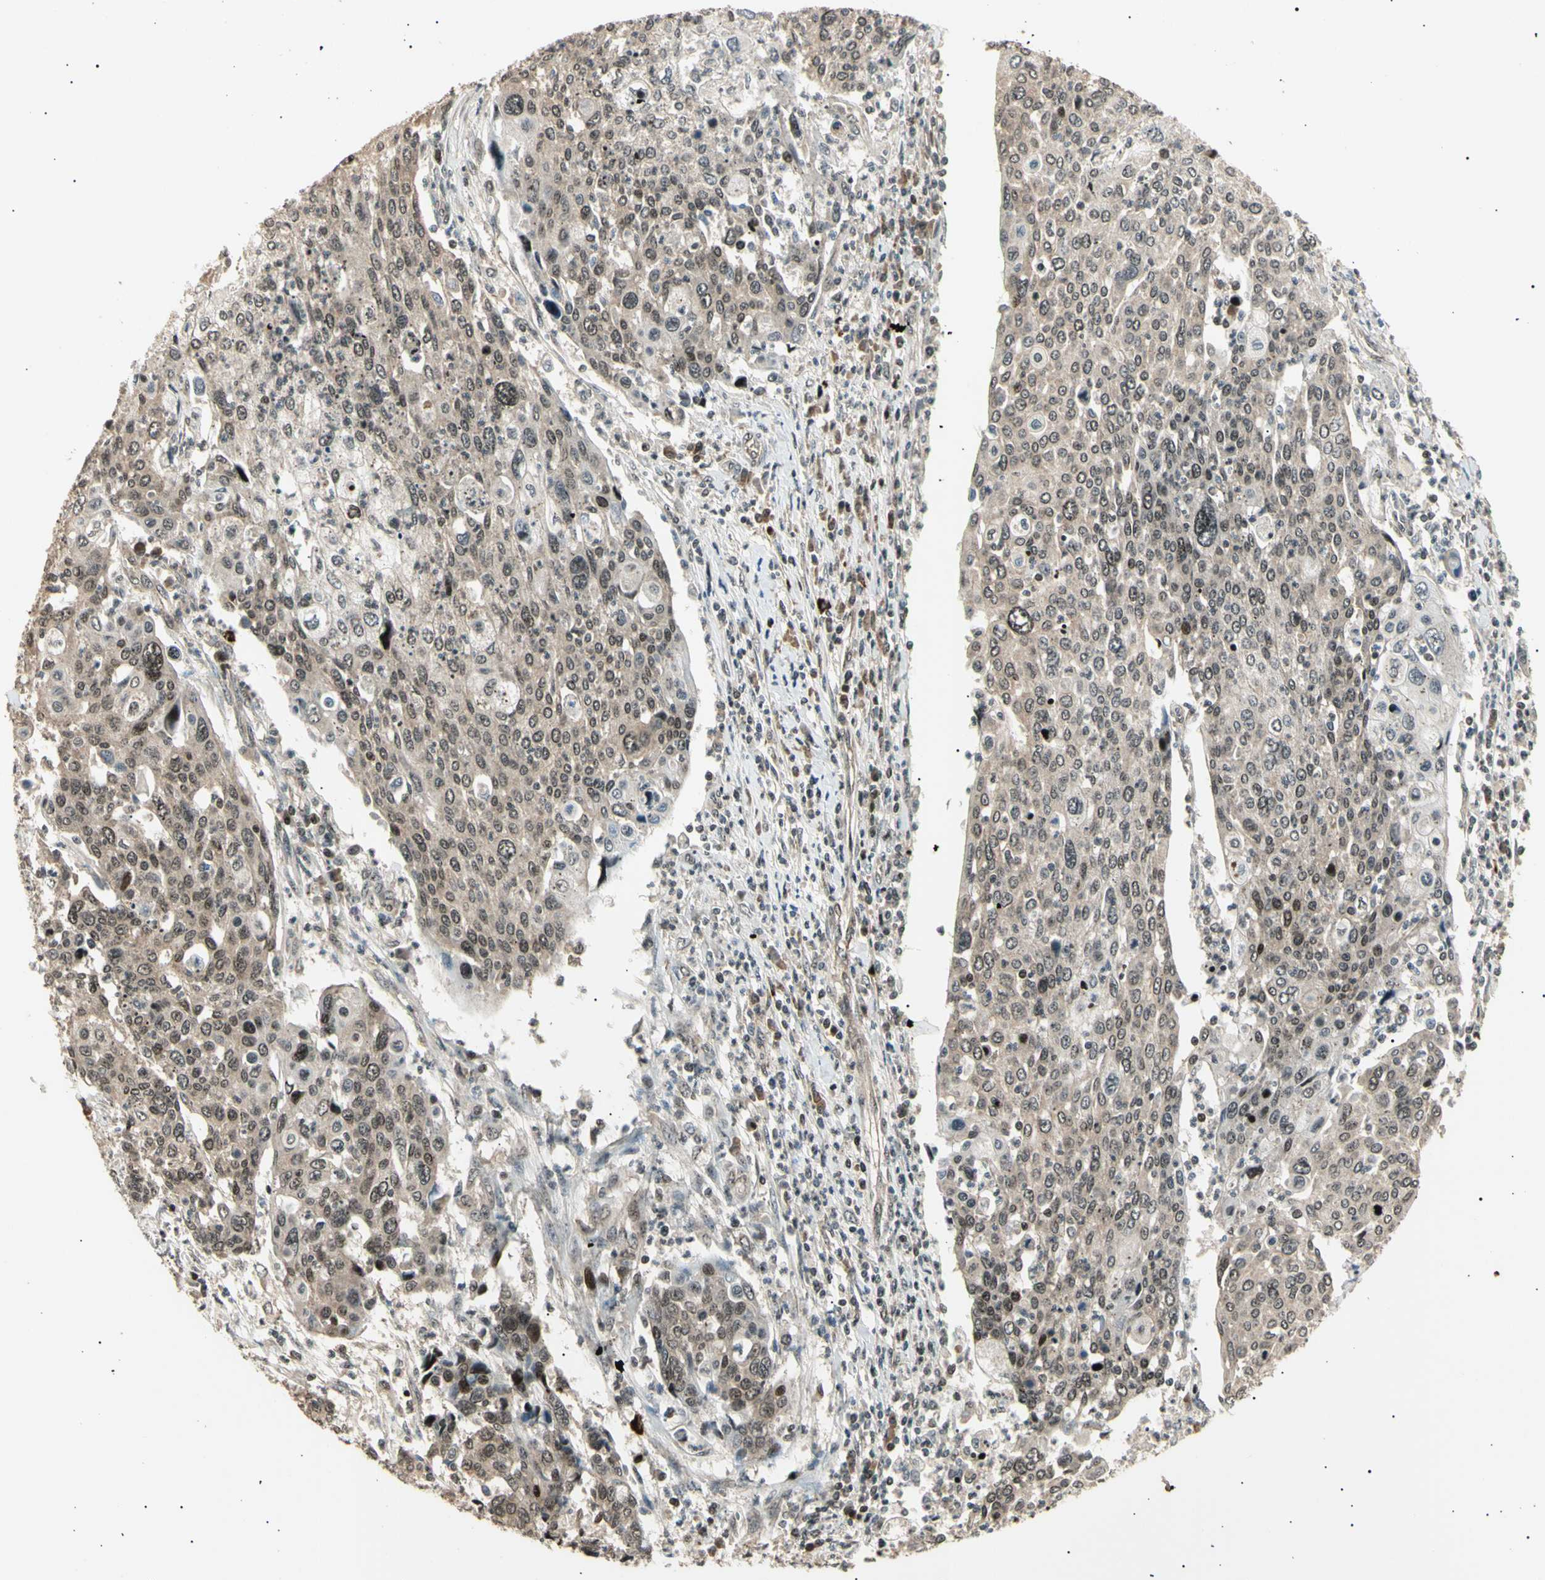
{"staining": {"intensity": "moderate", "quantity": ">75%", "location": "cytoplasmic/membranous,nuclear"}, "tissue": "cervical cancer", "cell_type": "Tumor cells", "image_type": "cancer", "snomed": [{"axis": "morphology", "description": "Squamous cell carcinoma, NOS"}, {"axis": "topography", "description": "Cervix"}], "caption": "Immunohistochemical staining of cervical cancer reveals medium levels of moderate cytoplasmic/membranous and nuclear protein expression in about >75% of tumor cells.", "gene": "NUAK2", "patient": {"sex": "female", "age": 40}}